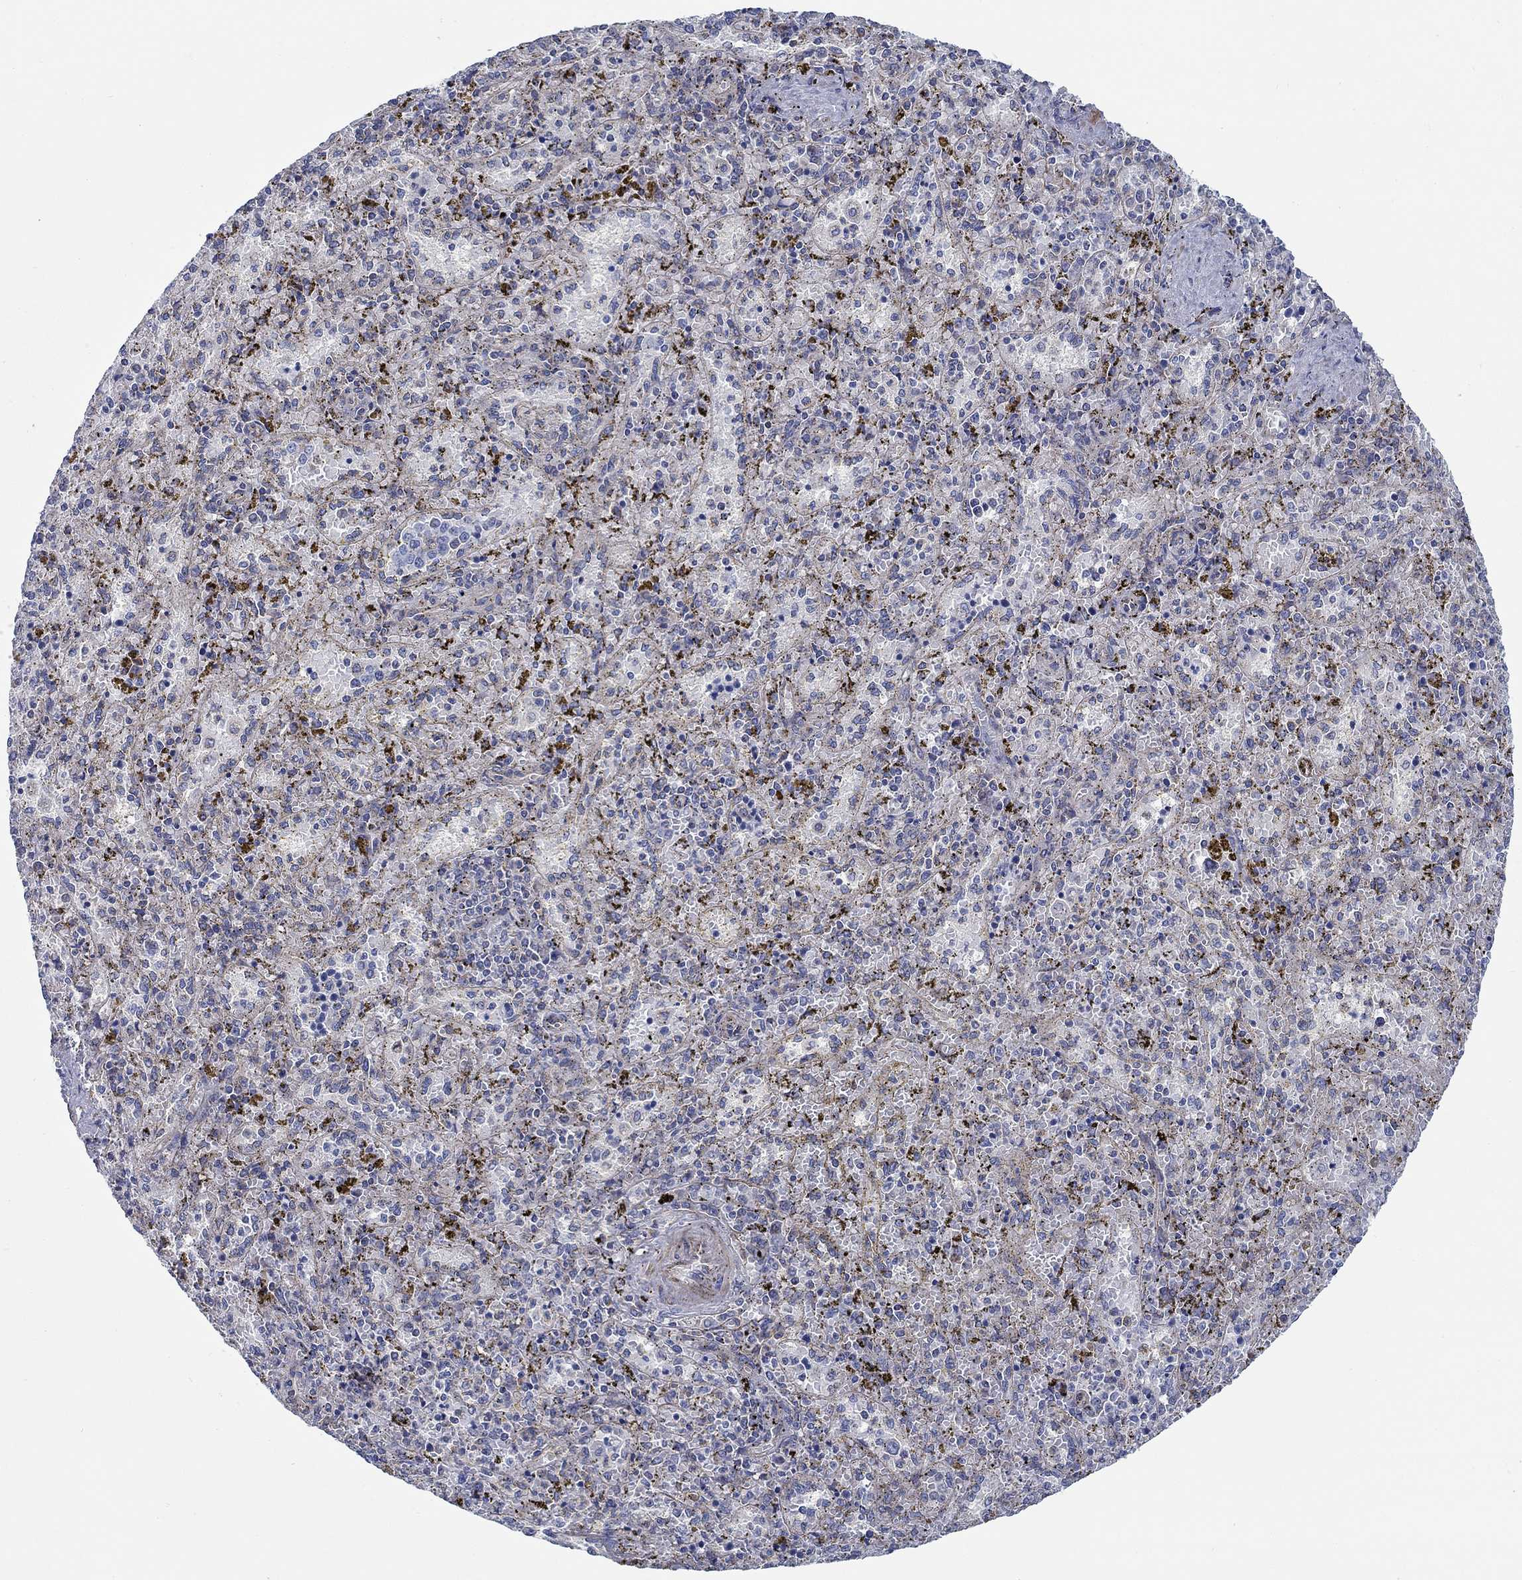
{"staining": {"intensity": "negative", "quantity": "none", "location": "none"}, "tissue": "spleen", "cell_type": "Cells in red pulp", "image_type": "normal", "snomed": [{"axis": "morphology", "description": "Normal tissue, NOS"}, {"axis": "topography", "description": "Spleen"}], "caption": "High power microscopy histopathology image of an IHC image of benign spleen, revealing no significant expression in cells in red pulp.", "gene": "FMN1", "patient": {"sex": "female", "age": 50}}